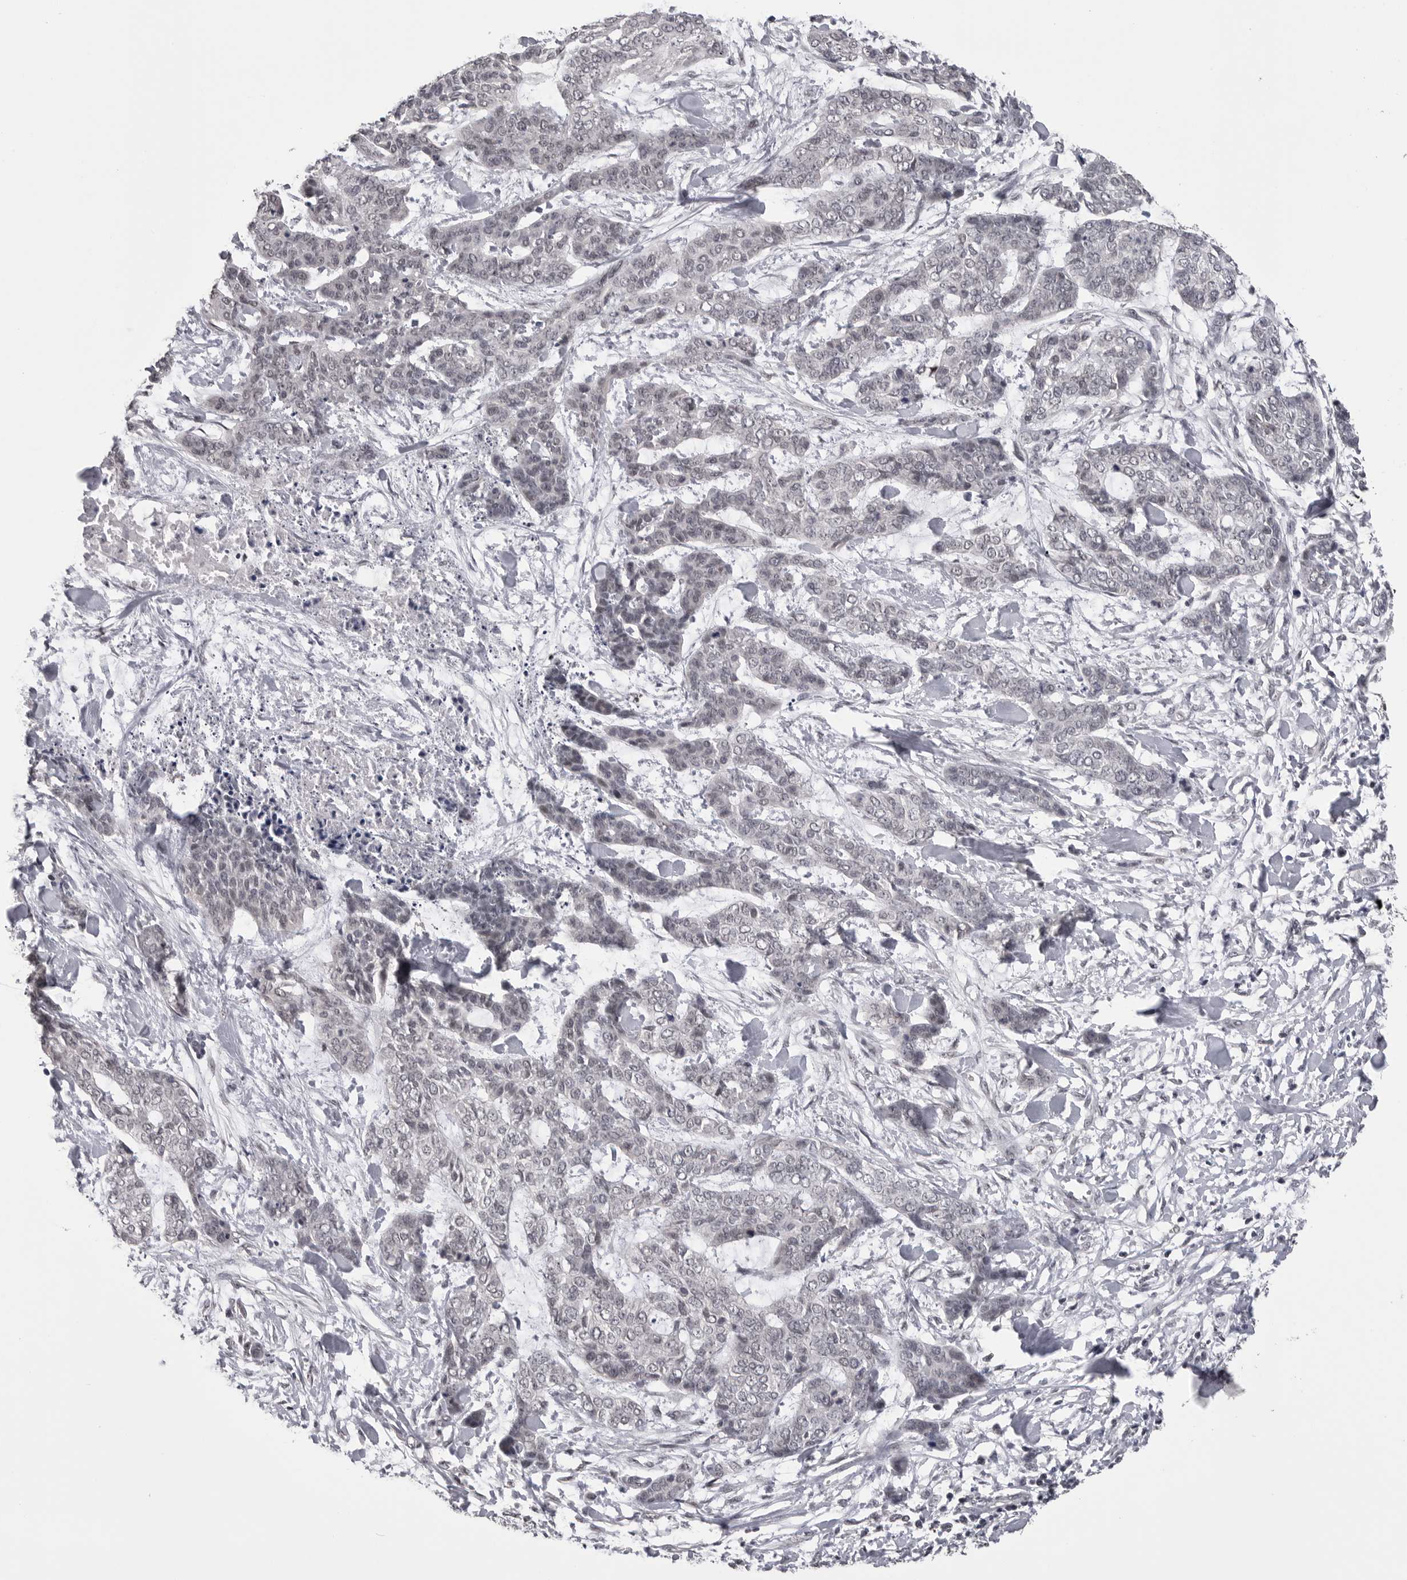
{"staining": {"intensity": "negative", "quantity": "none", "location": "none"}, "tissue": "skin cancer", "cell_type": "Tumor cells", "image_type": "cancer", "snomed": [{"axis": "morphology", "description": "Basal cell carcinoma"}, {"axis": "topography", "description": "Skin"}], "caption": "Skin cancer was stained to show a protein in brown. There is no significant expression in tumor cells.", "gene": "DLG2", "patient": {"sex": "female", "age": 64}}